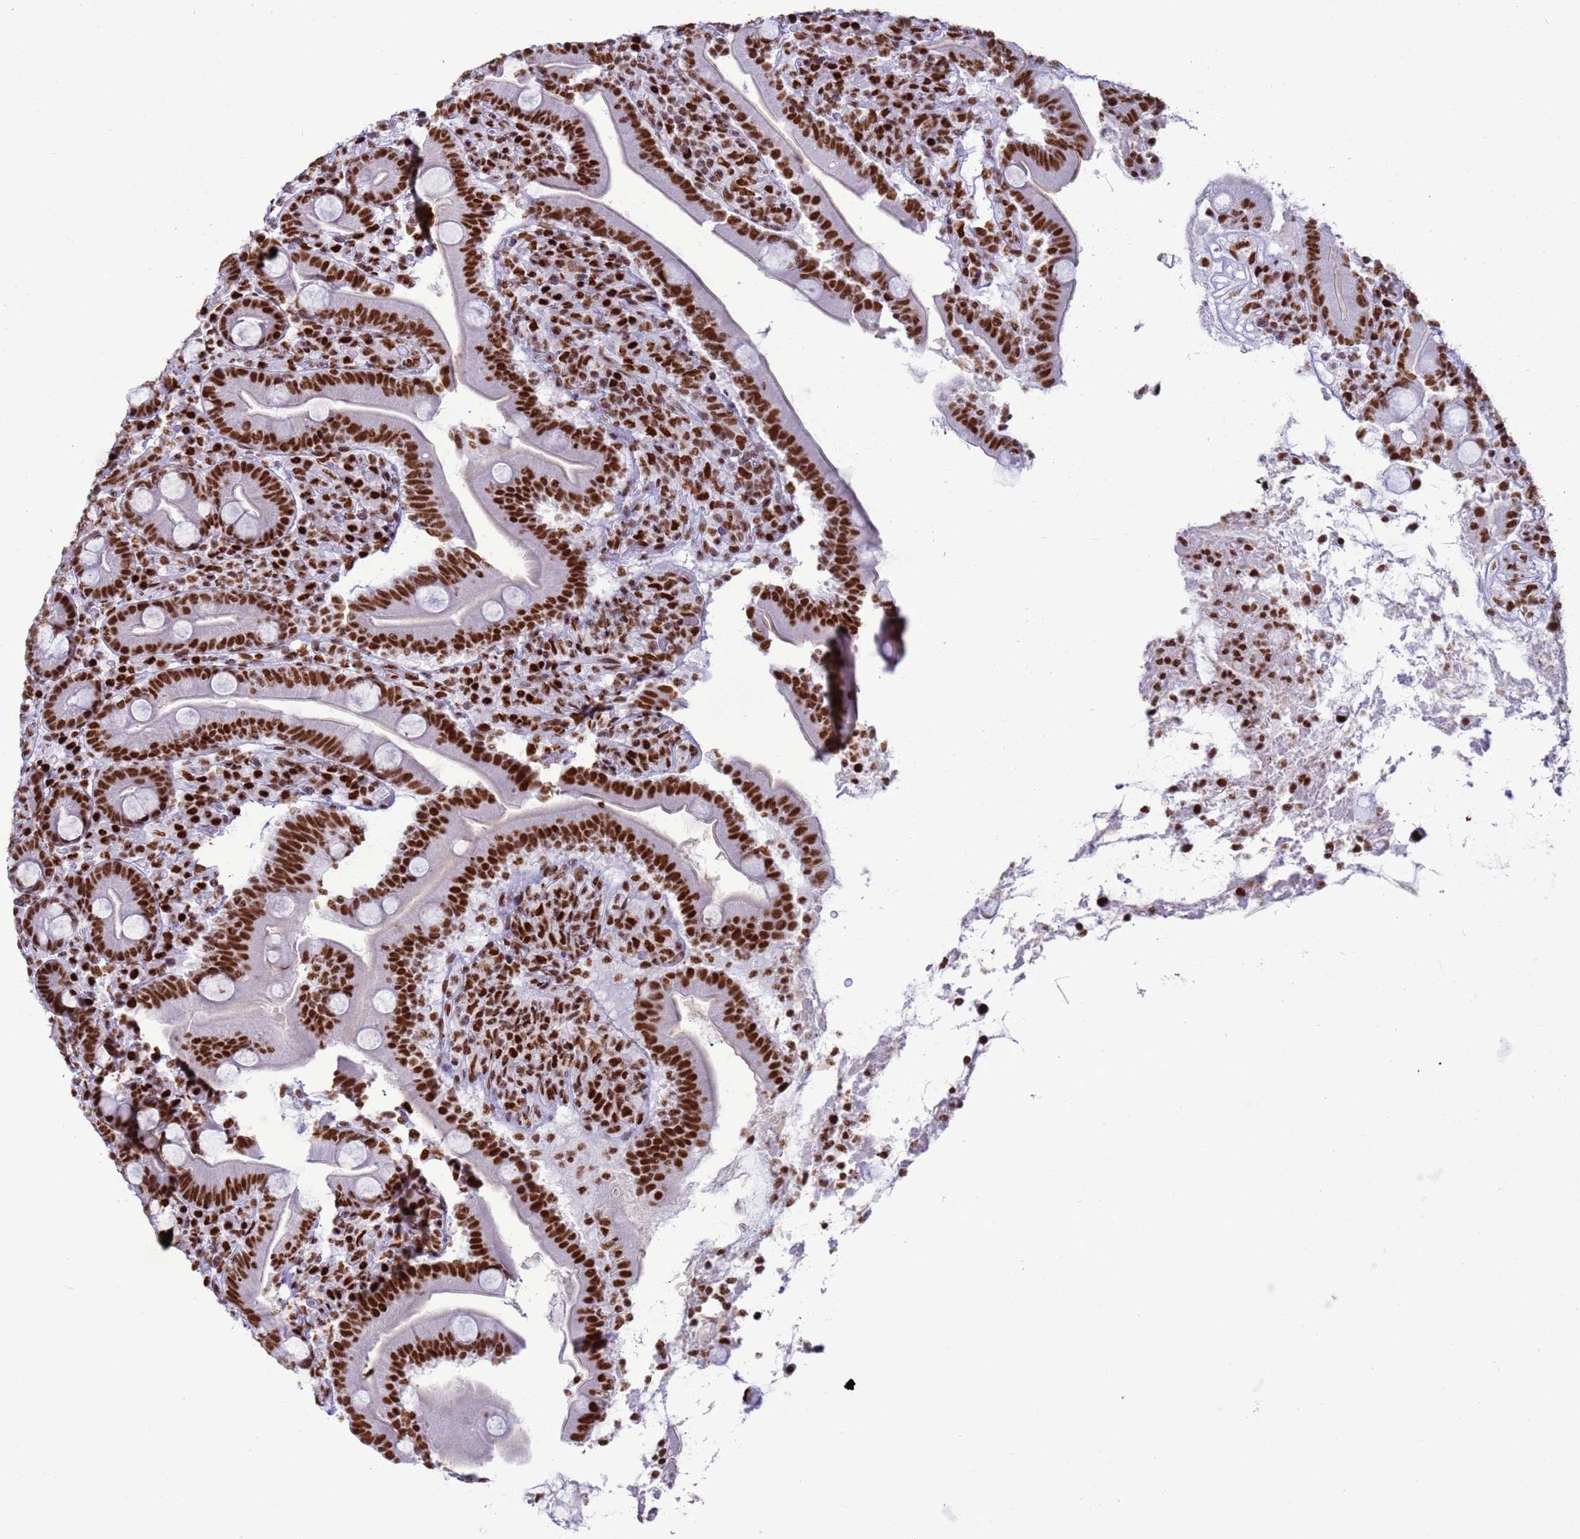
{"staining": {"intensity": "strong", "quantity": ">75%", "location": "nuclear"}, "tissue": "duodenum", "cell_type": "Glandular cells", "image_type": "normal", "snomed": [{"axis": "morphology", "description": "Normal tissue, NOS"}, {"axis": "topography", "description": "Duodenum"}], "caption": "Duodenum stained for a protein (brown) demonstrates strong nuclear positive positivity in approximately >75% of glandular cells.", "gene": "RALY", "patient": {"sex": "male", "age": 35}}